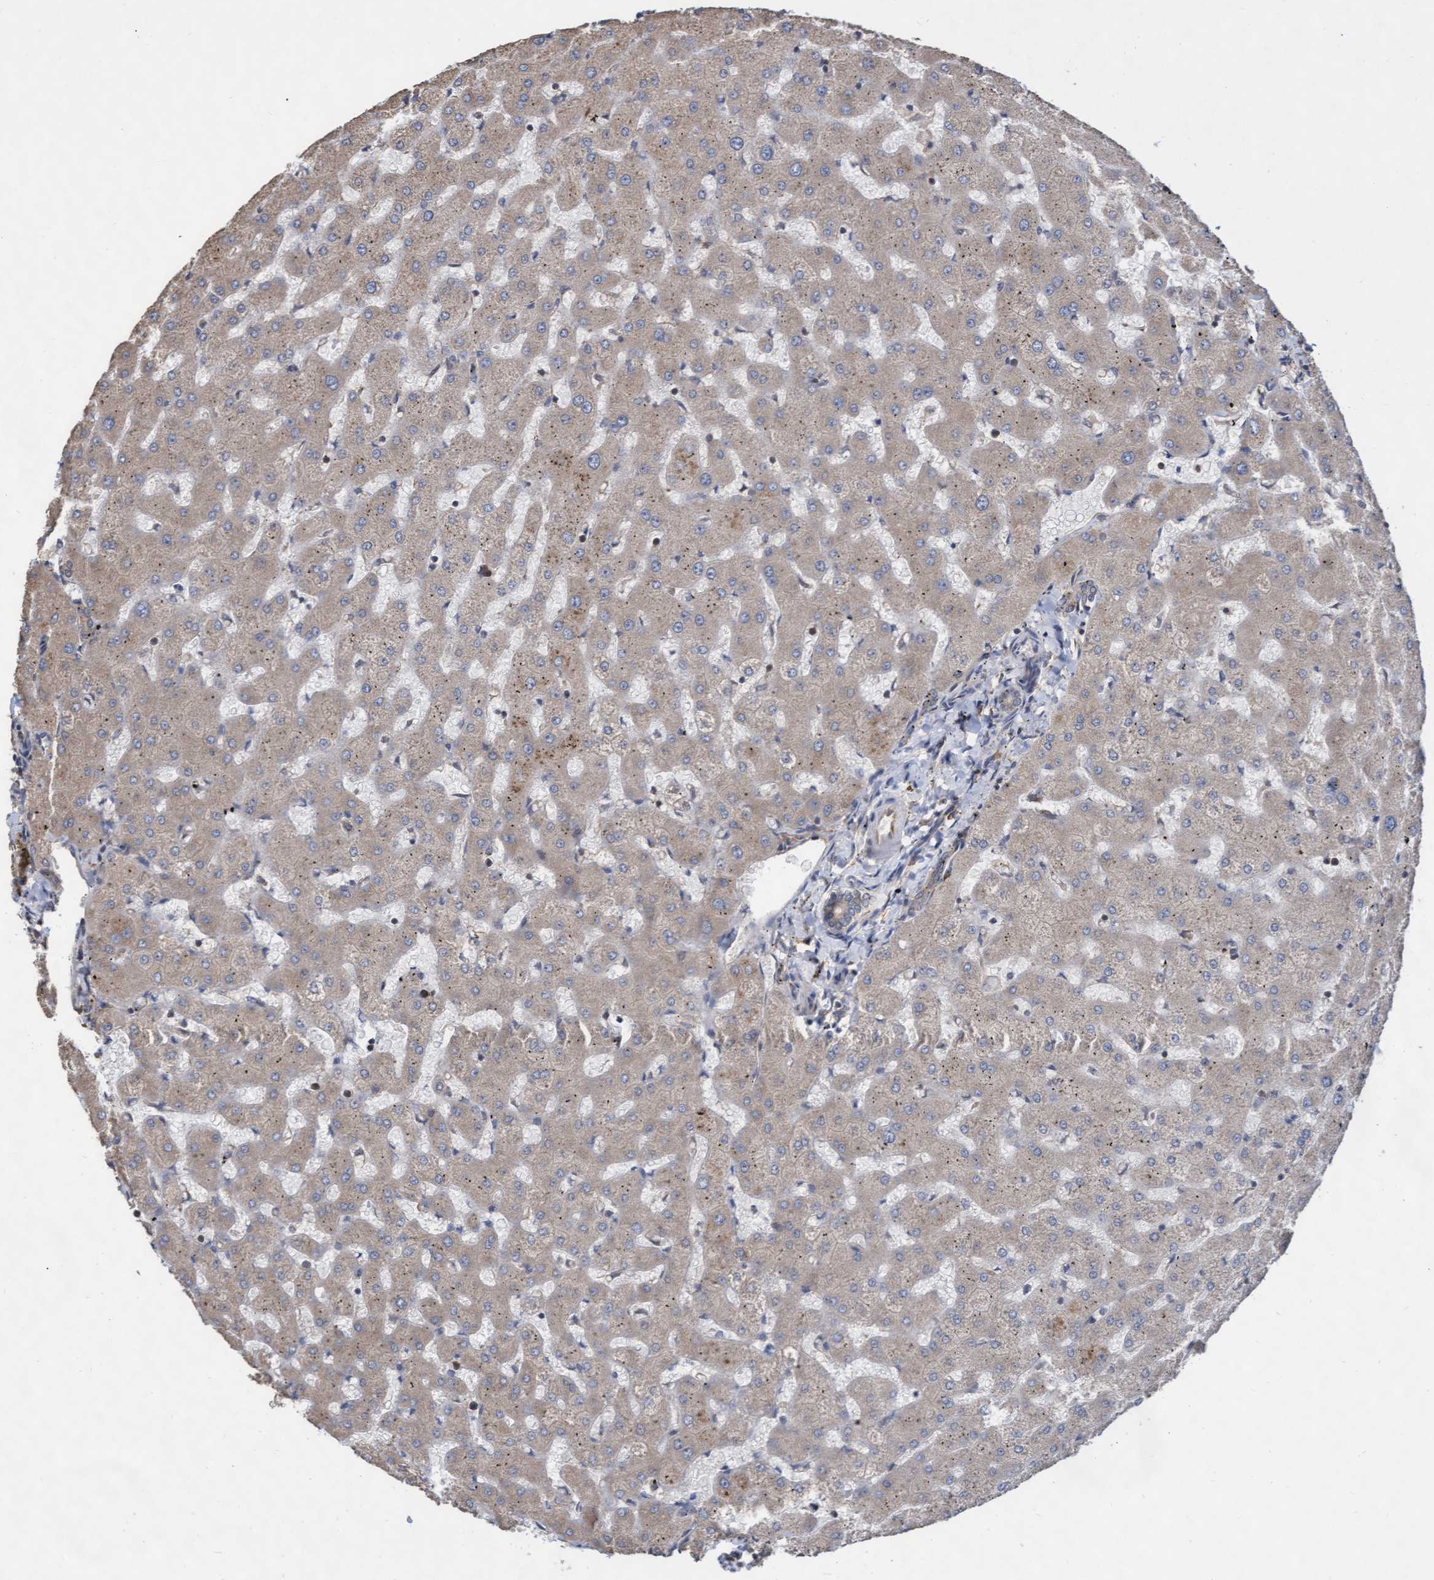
{"staining": {"intensity": "moderate", "quantity": "25%-75%", "location": "cytoplasmic/membranous"}, "tissue": "liver", "cell_type": "Cholangiocytes", "image_type": "normal", "snomed": [{"axis": "morphology", "description": "Normal tissue, NOS"}, {"axis": "topography", "description": "Liver"}], "caption": "Protein analysis of benign liver exhibits moderate cytoplasmic/membranous expression in about 25%-75% of cholangiocytes.", "gene": "ABCF2", "patient": {"sex": "female", "age": 63}}